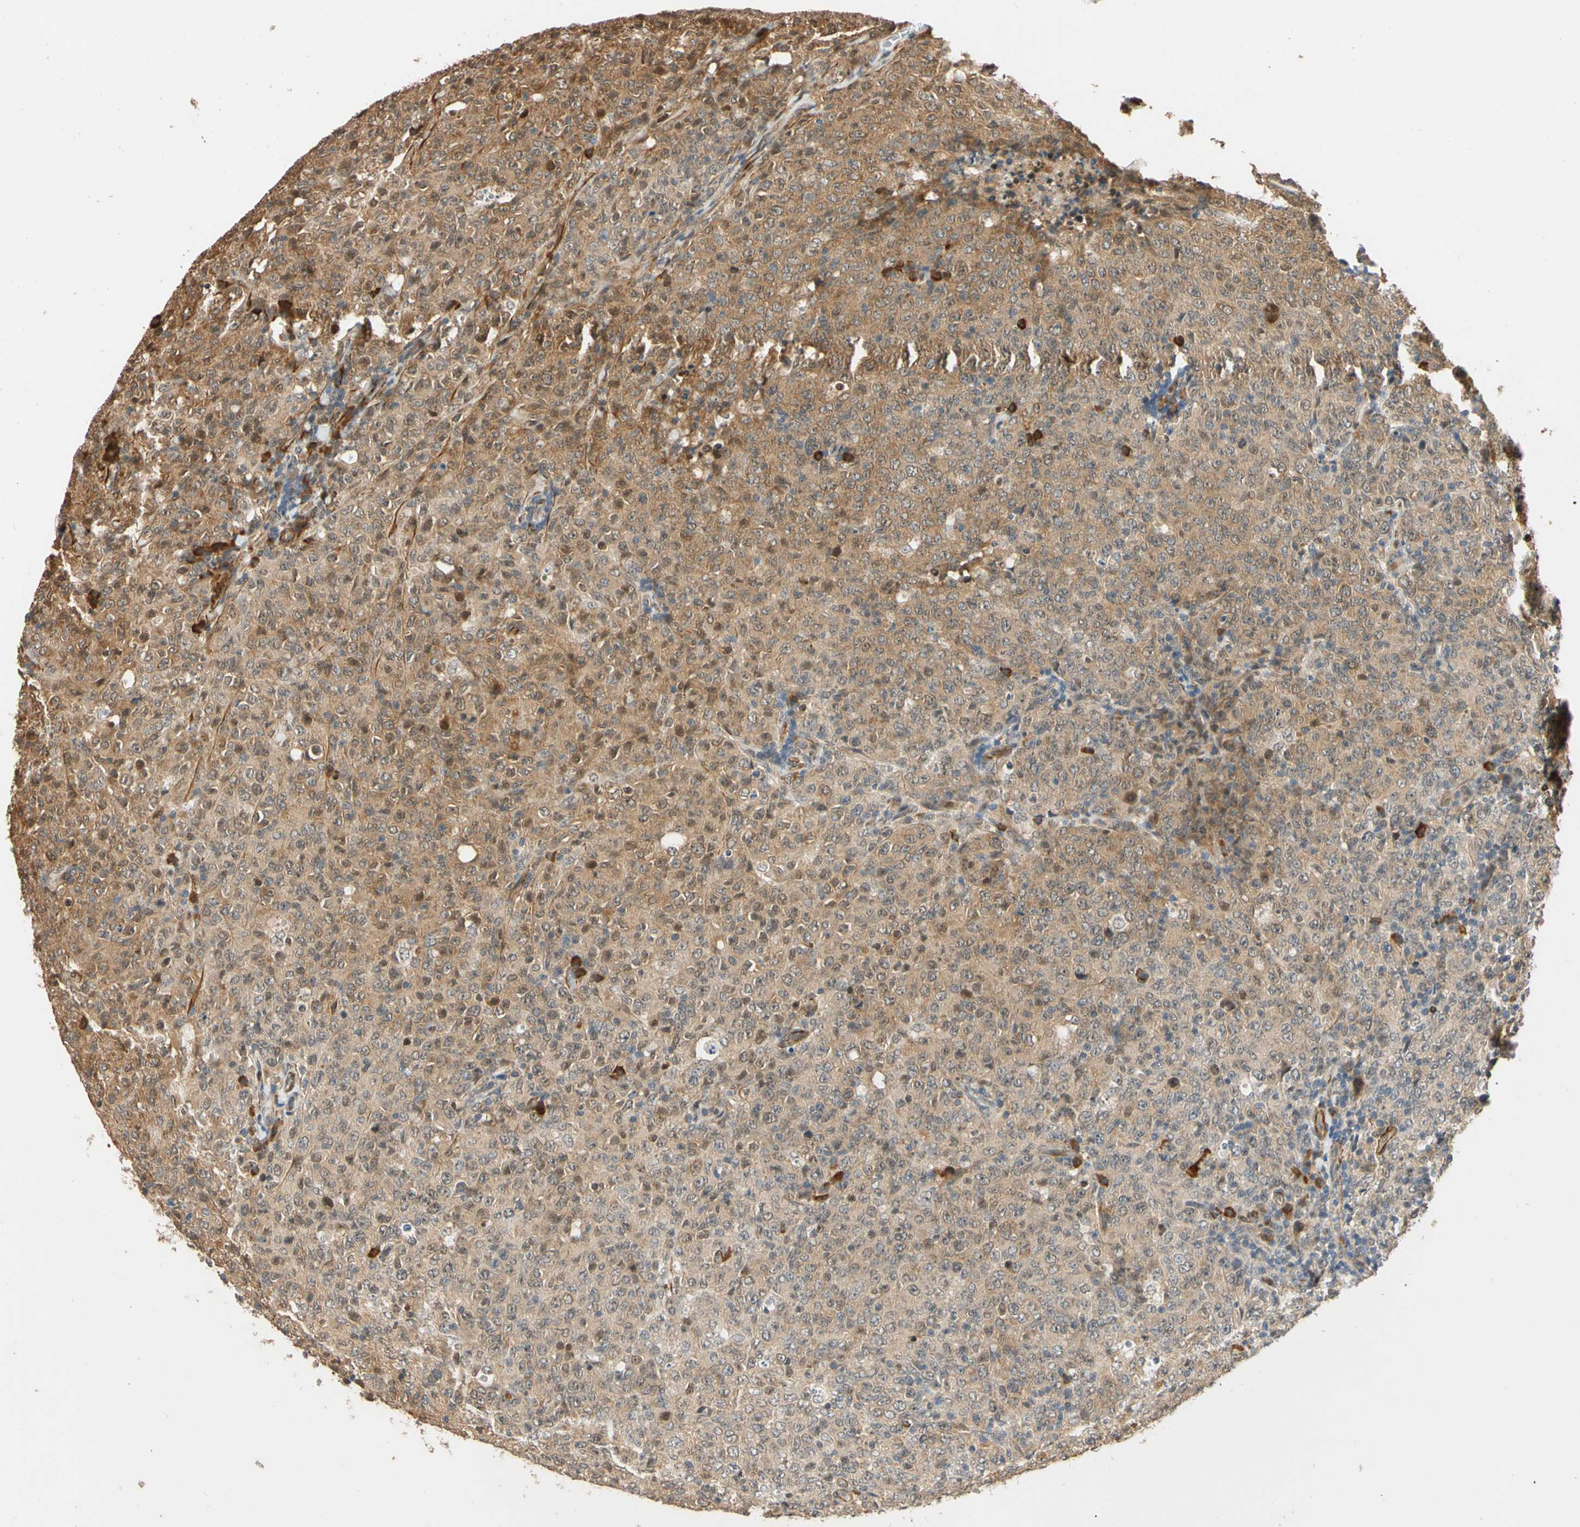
{"staining": {"intensity": "moderate", "quantity": "25%-75%", "location": "cytoplasmic/membranous,nuclear"}, "tissue": "lymphoma", "cell_type": "Tumor cells", "image_type": "cancer", "snomed": [{"axis": "morphology", "description": "Malignant lymphoma, non-Hodgkin's type, High grade"}, {"axis": "topography", "description": "Tonsil"}], "caption": "The image demonstrates immunohistochemical staining of lymphoma. There is moderate cytoplasmic/membranous and nuclear expression is seen in approximately 25%-75% of tumor cells. Immunohistochemistry (ihc) stains the protein of interest in brown and the nuclei are stained blue.", "gene": "QSER1", "patient": {"sex": "female", "age": 36}}